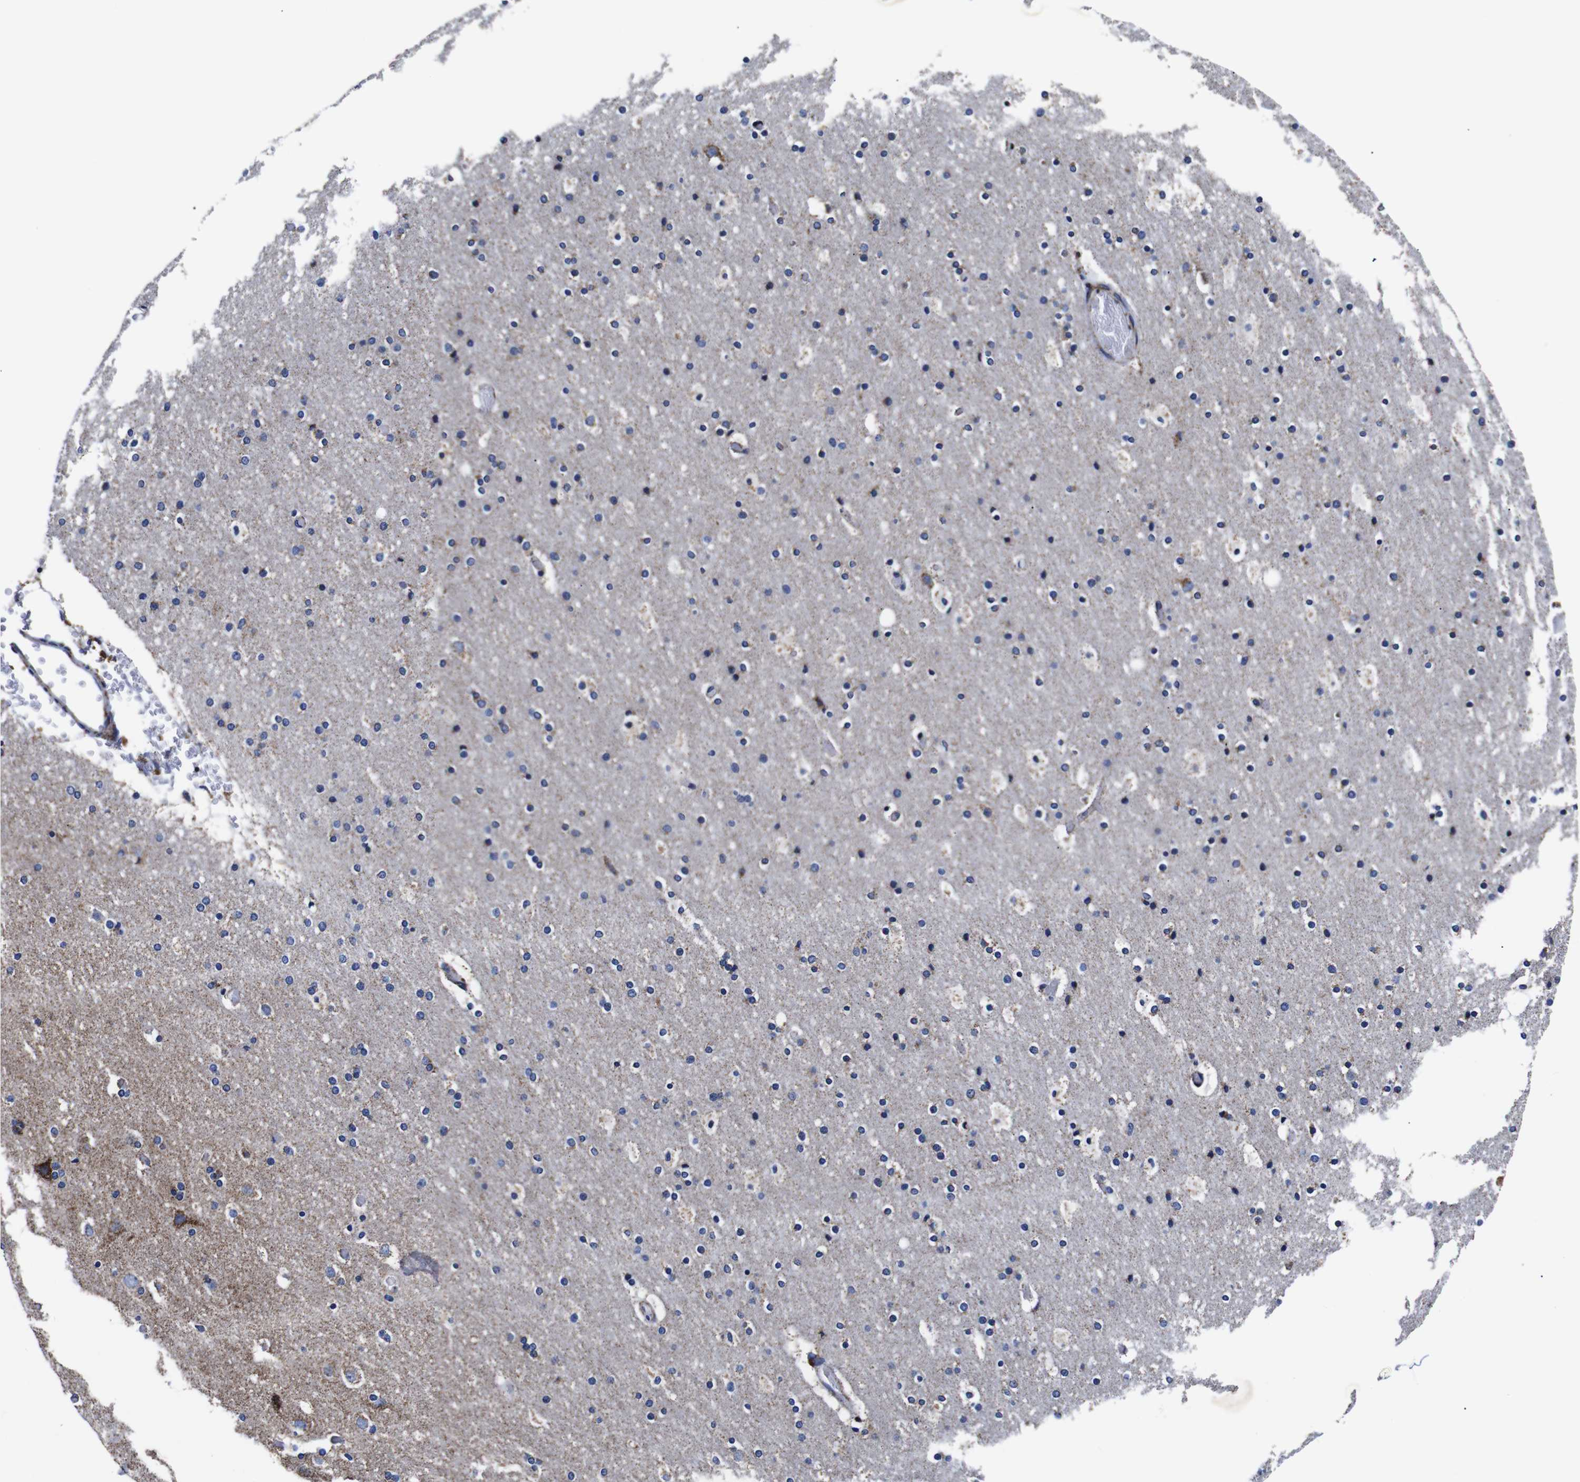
{"staining": {"intensity": "weak", "quantity": "25%-75%", "location": "cytoplasmic/membranous"}, "tissue": "cerebral cortex", "cell_type": "Endothelial cells", "image_type": "normal", "snomed": [{"axis": "morphology", "description": "Normal tissue, NOS"}, {"axis": "topography", "description": "Cerebral cortex"}], "caption": "Immunohistochemical staining of normal cerebral cortex displays weak cytoplasmic/membranous protein positivity in approximately 25%-75% of endothelial cells. (brown staining indicates protein expression, while blue staining denotes nuclei).", "gene": "FKBP9", "patient": {"sex": "male", "age": 57}}